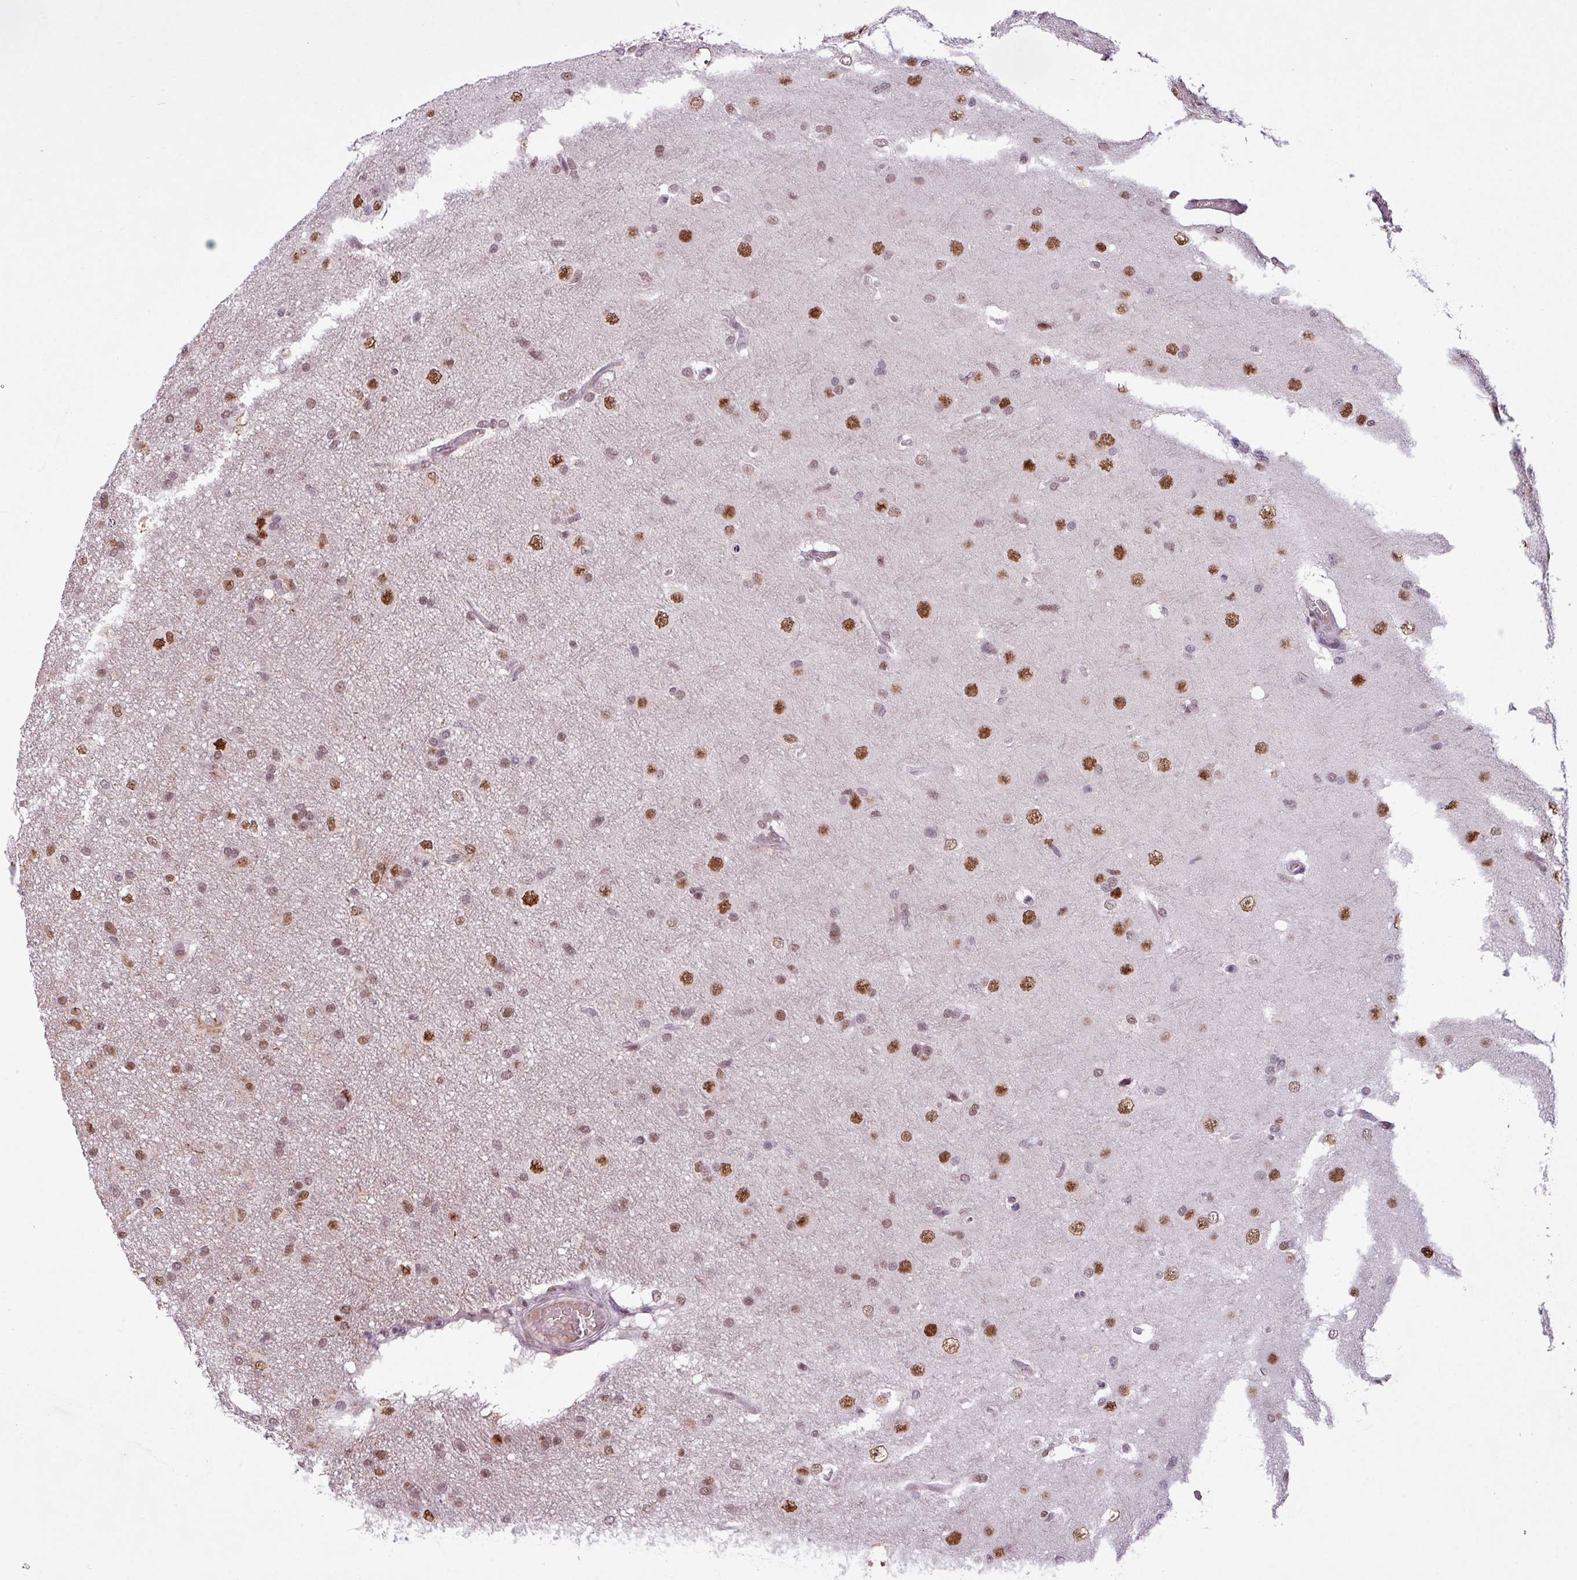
{"staining": {"intensity": "strong", "quantity": "25%-75%", "location": "nuclear"}, "tissue": "glioma", "cell_type": "Tumor cells", "image_type": "cancer", "snomed": [{"axis": "morphology", "description": "Glioma, malignant, High grade"}, {"axis": "topography", "description": "Brain"}], "caption": "Immunohistochemical staining of malignant high-grade glioma displays high levels of strong nuclear positivity in approximately 25%-75% of tumor cells.", "gene": "PRDM5", "patient": {"sex": "male", "age": 53}}